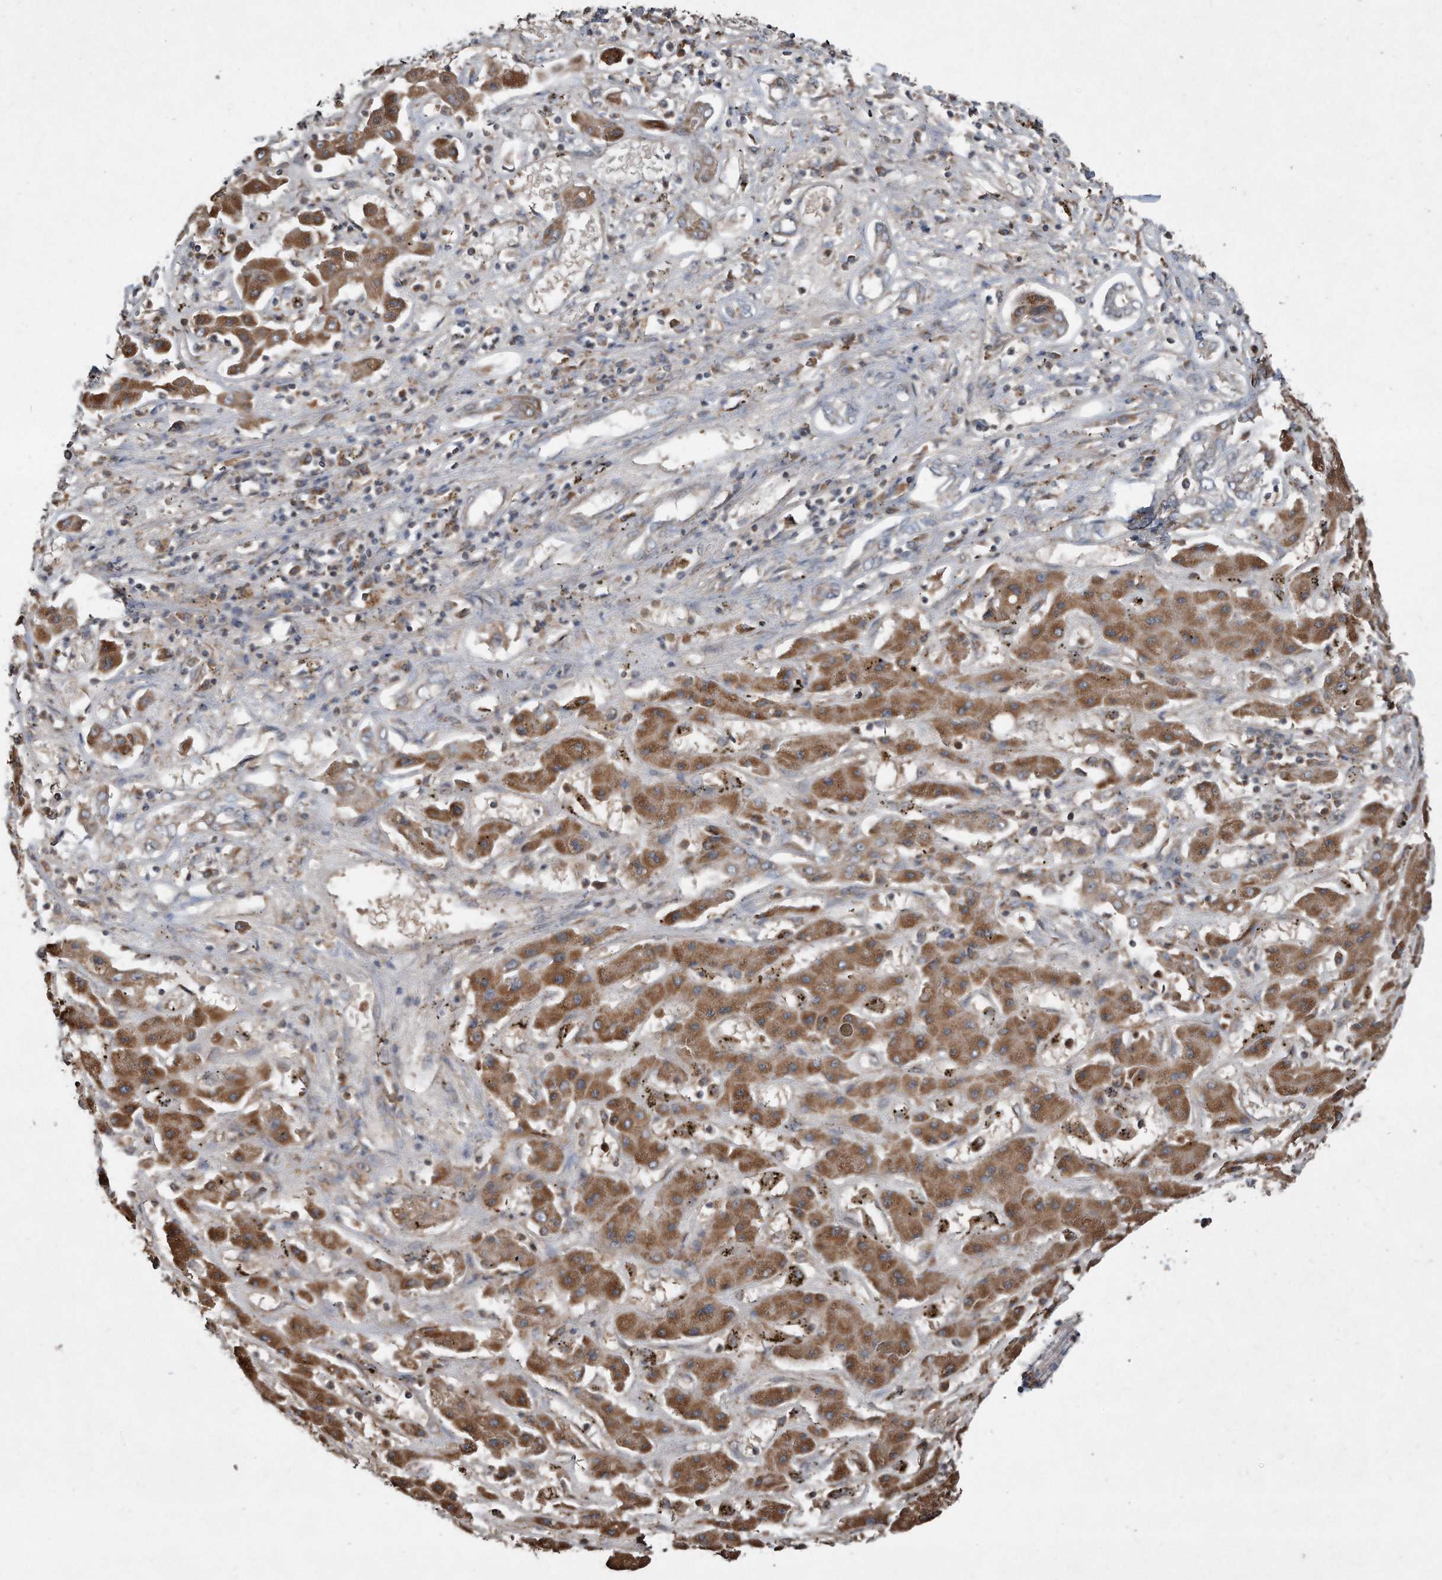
{"staining": {"intensity": "strong", "quantity": "25%-75%", "location": "cytoplasmic/membranous"}, "tissue": "liver cancer", "cell_type": "Tumor cells", "image_type": "cancer", "snomed": [{"axis": "morphology", "description": "Cholangiocarcinoma"}, {"axis": "topography", "description": "Liver"}], "caption": "Immunohistochemical staining of liver cancer (cholangiocarcinoma) demonstrates strong cytoplasmic/membranous protein positivity in about 25%-75% of tumor cells.", "gene": "SDHA", "patient": {"sex": "male", "age": 67}}